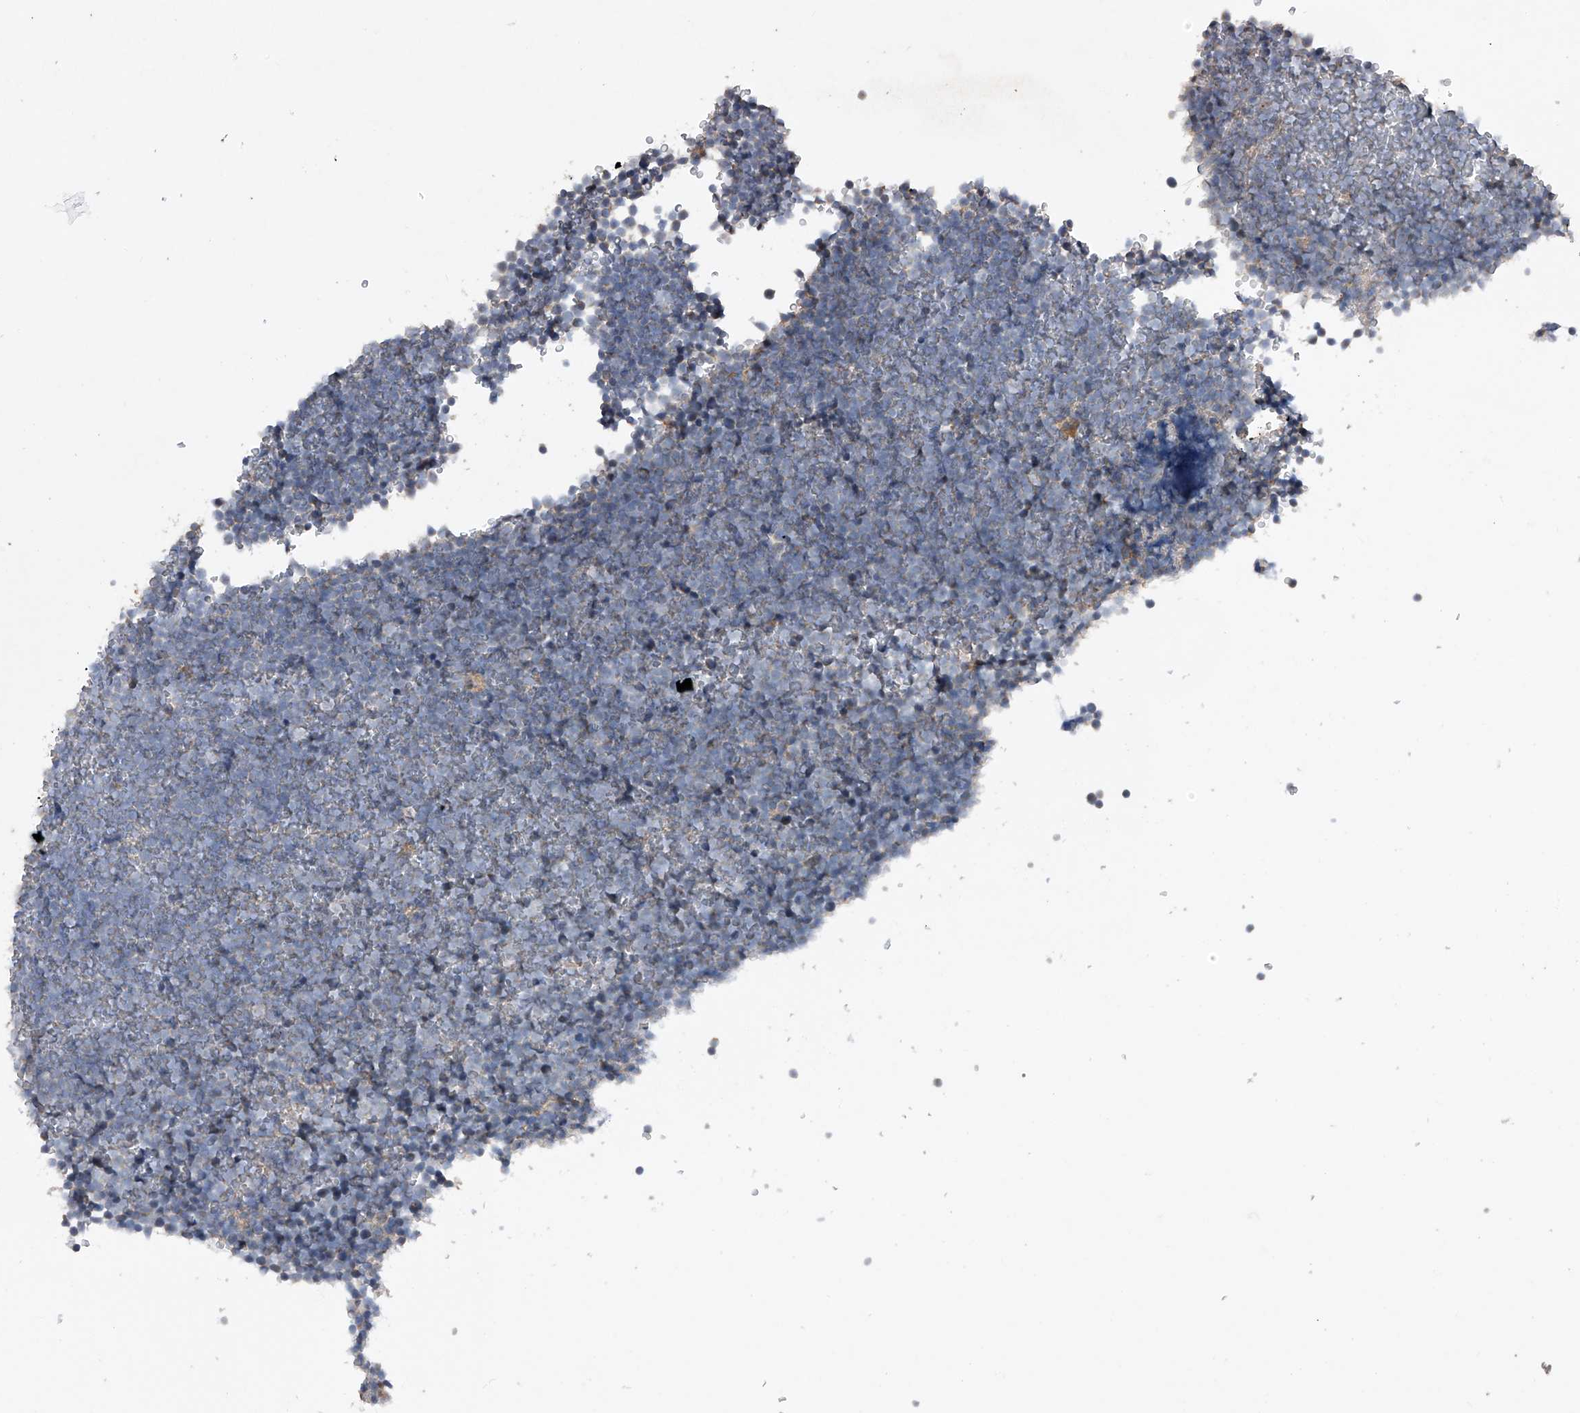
{"staining": {"intensity": "negative", "quantity": "none", "location": "none"}, "tissue": "lymphoma", "cell_type": "Tumor cells", "image_type": "cancer", "snomed": [{"axis": "morphology", "description": "Malignant lymphoma, non-Hodgkin's type, High grade"}, {"axis": "topography", "description": "Lymph node"}], "caption": "IHC image of high-grade malignant lymphoma, non-Hodgkin's type stained for a protein (brown), which reveals no staining in tumor cells. The staining is performed using DAB (3,3'-diaminobenzidine) brown chromogen with nuclei counter-stained in using hematoxylin.", "gene": "CDH12", "patient": {"sex": "male", "age": 13}}